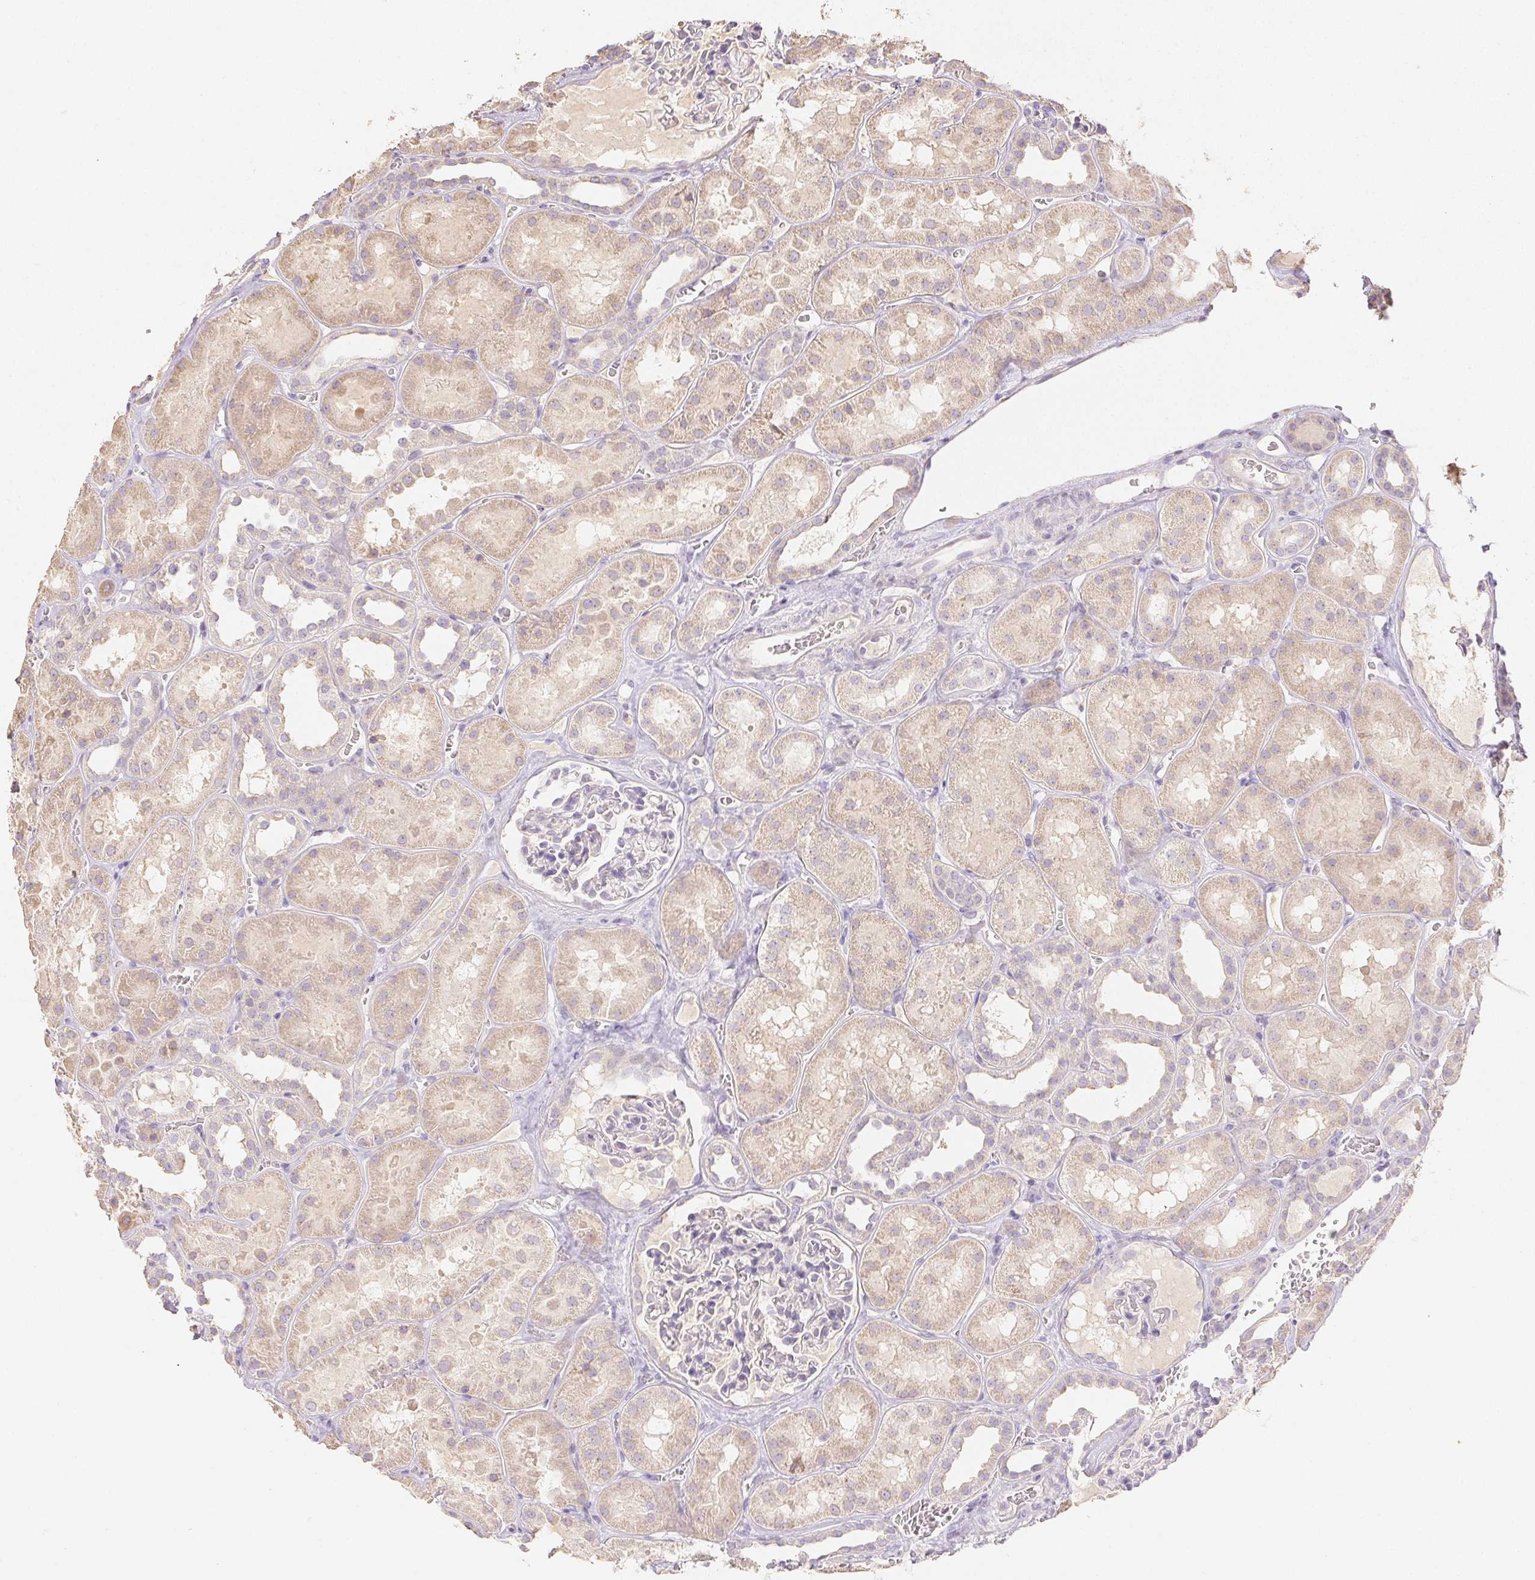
{"staining": {"intensity": "negative", "quantity": "none", "location": "none"}, "tissue": "kidney", "cell_type": "Cells in glomeruli", "image_type": "normal", "snomed": [{"axis": "morphology", "description": "Normal tissue, NOS"}, {"axis": "topography", "description": "Kidney"}], "caption": "An immunohistochemistry (IHC) micrograph of normal kidney is shown. There is no staining in cells in glomeruli of kidney.", "gene": "ACVR1B", "patient": {"sex": "female", "age": 41}}